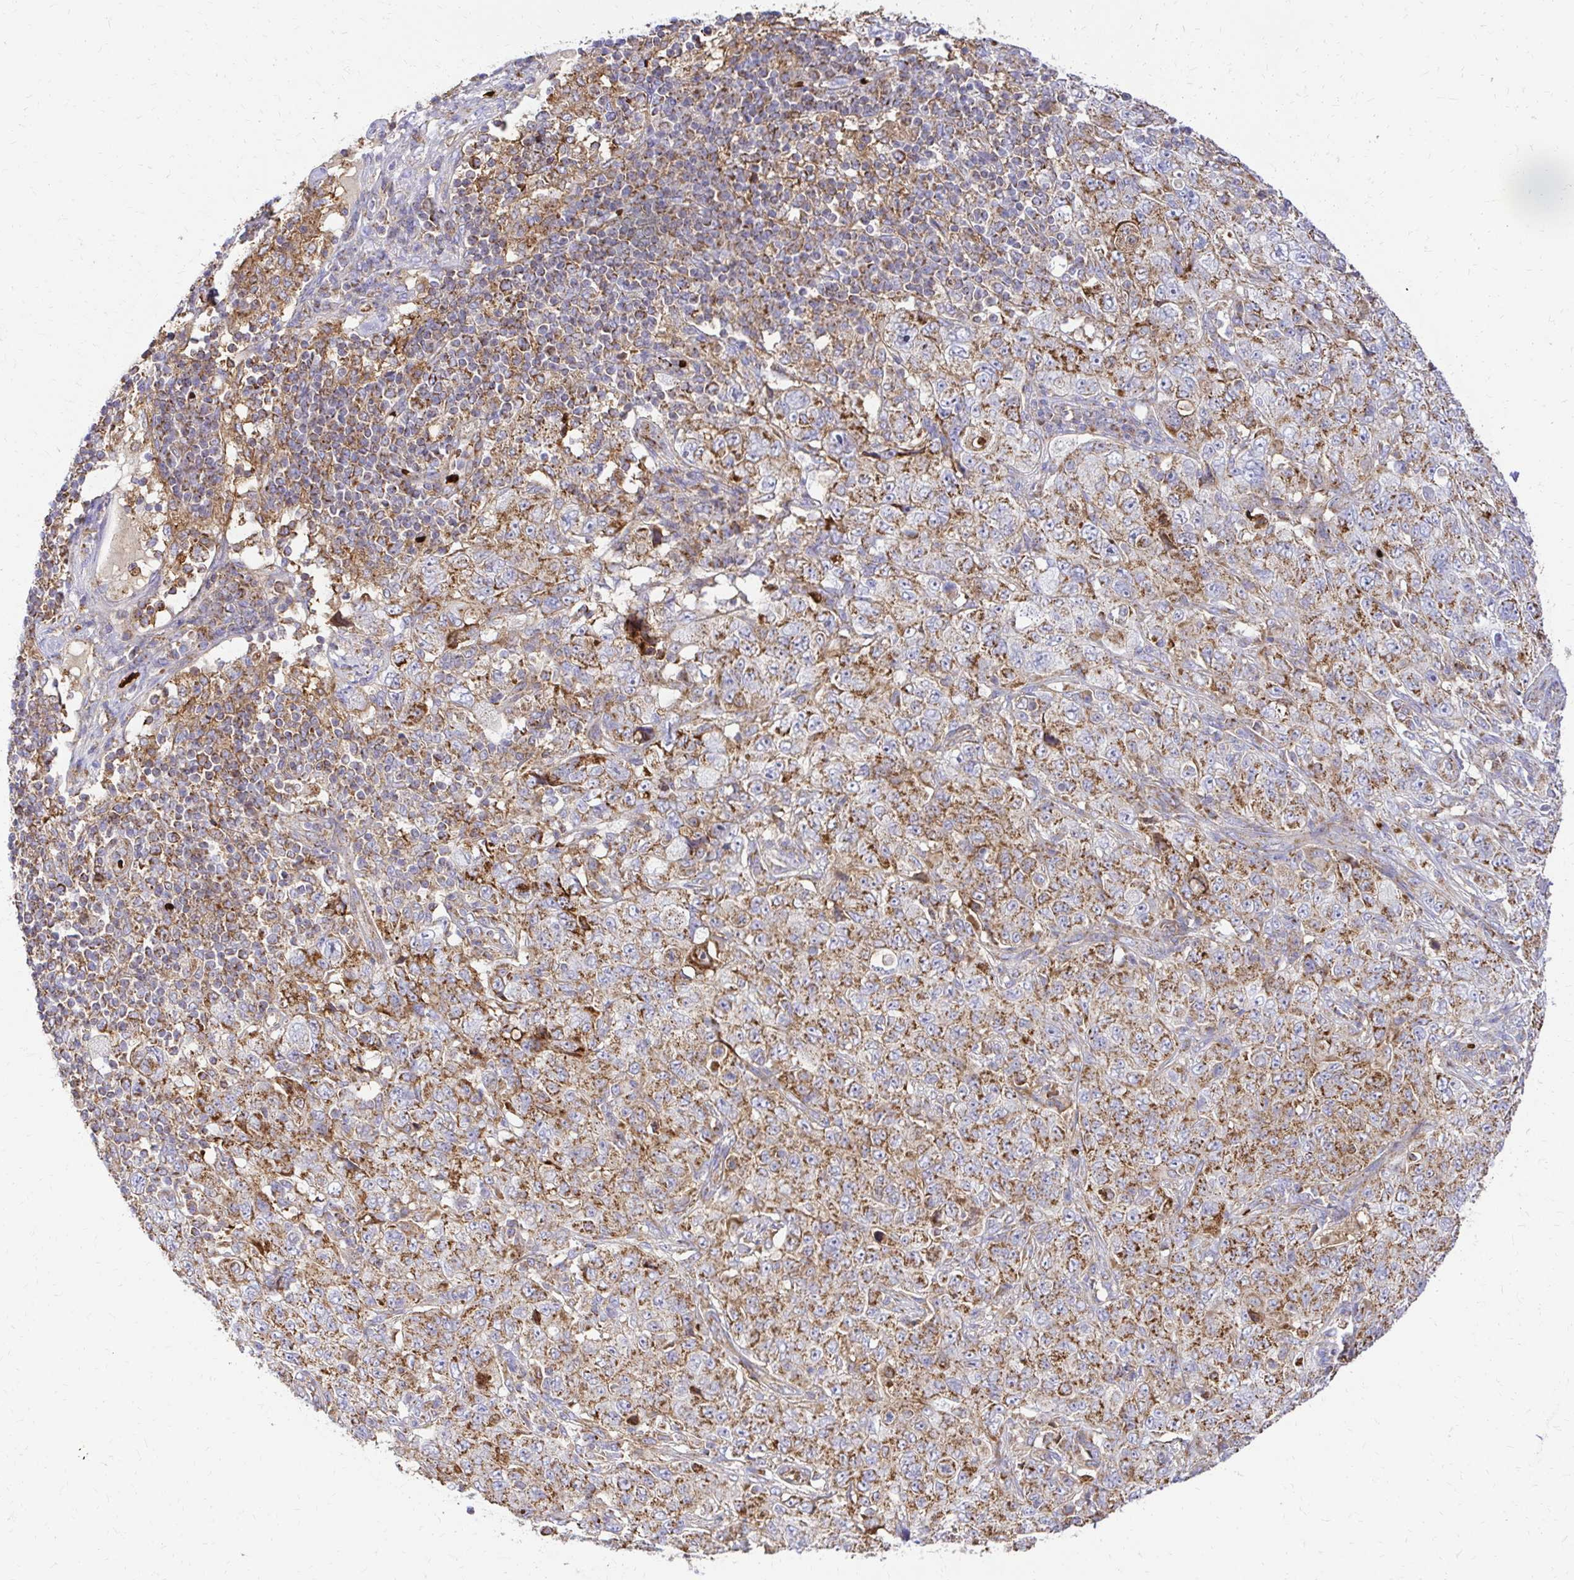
{"staining": {"intensity": "moderate", "quantity": ">75%", "location": "cytoplasmic/membranous"}, "tissue": "pancreatic cancer", "cell_type": "Tumor cells", "image_type": "cancer", "snomed": [{"axis": "morphology", "description": "Adenocarcinoma, NOS"}, {"axis": "topography", "description": "Pancreas"}], "caption": "Pancreatic cancer tissue displays moderate cytoplasmic/membranous expression in approximately >75% of tumor cells, visualized by immunohistochemistry.", "gene": "MRPL13", "patient": {"sex": "male", "age": 68}}